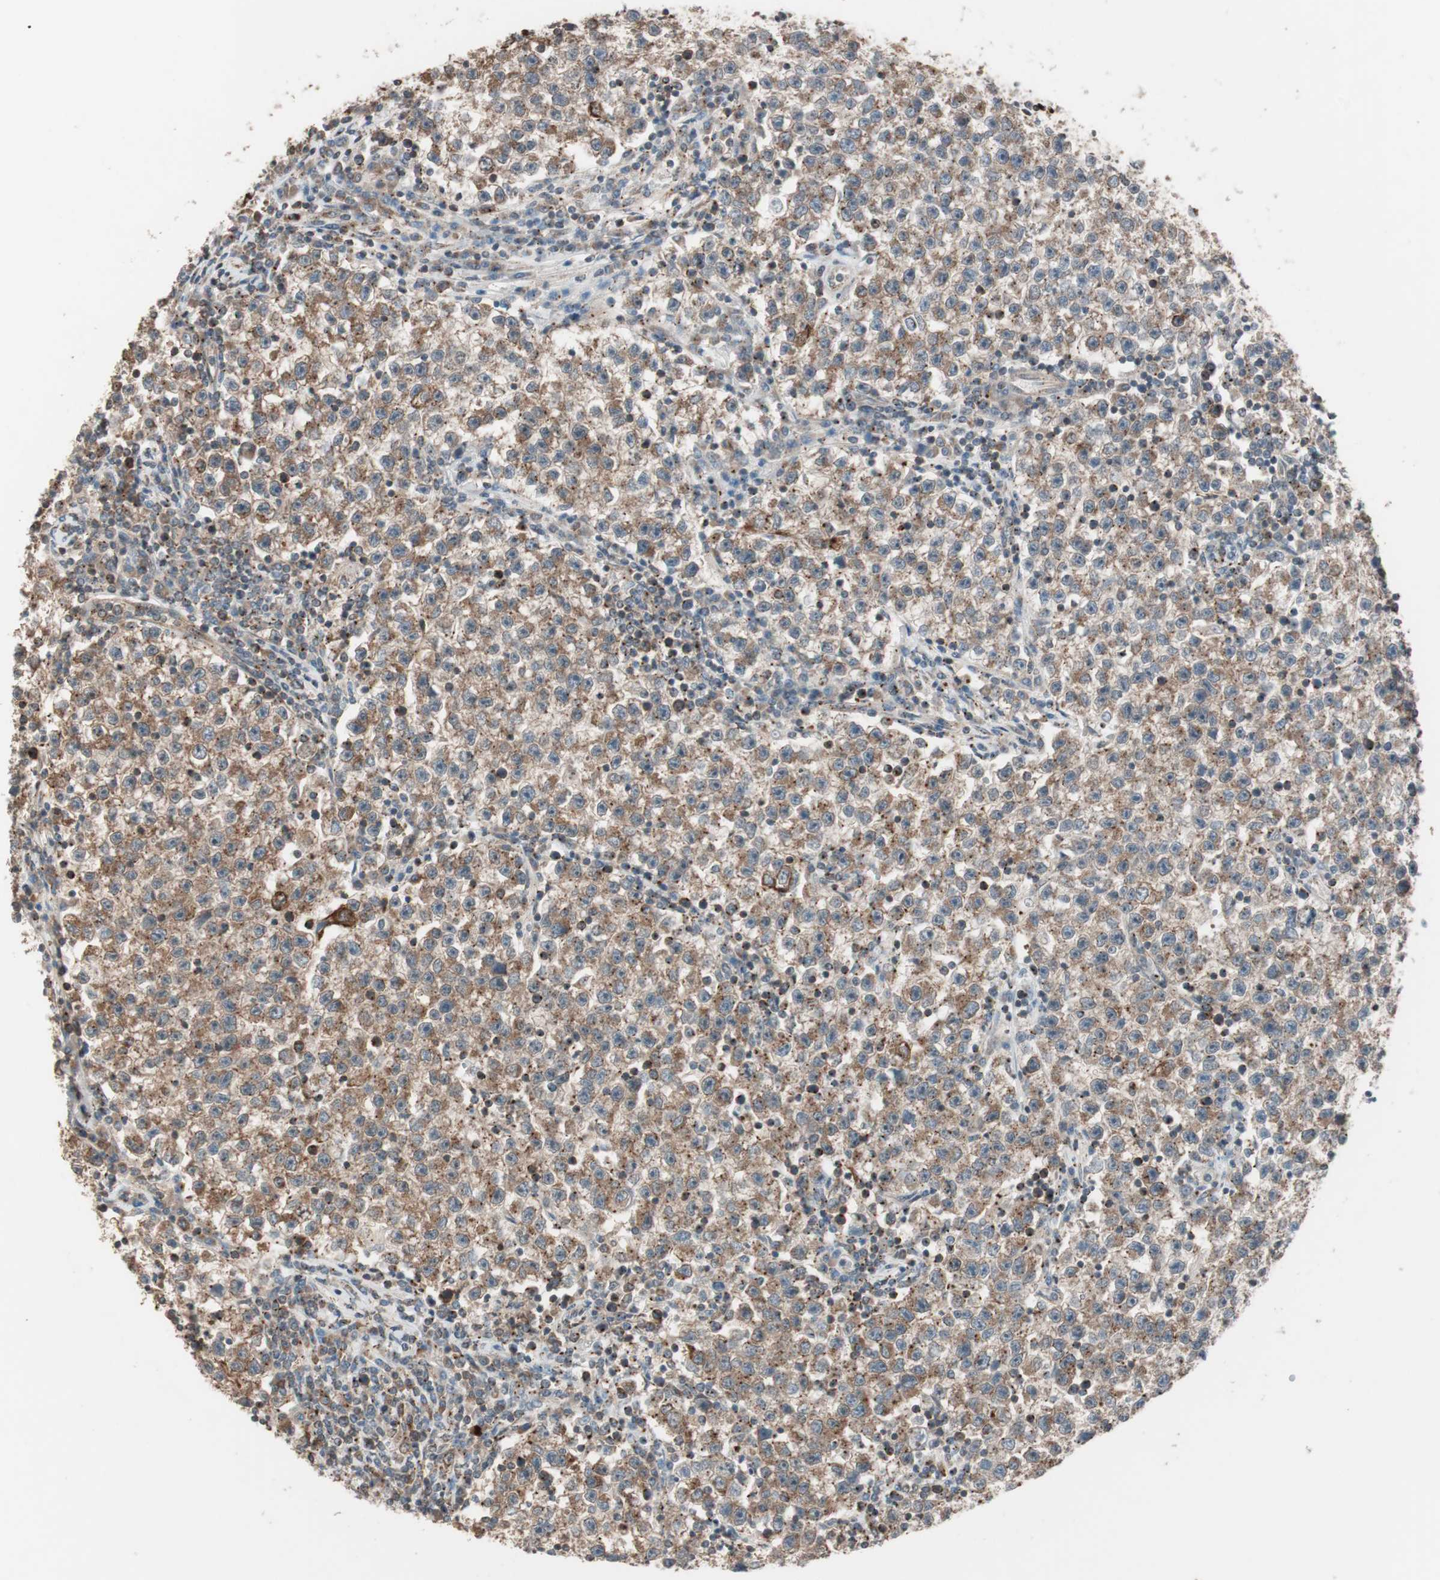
{"staining": {"intensity": "moderate", "quantity": ">75%", "location": "cytoplasmic/membranous"}, "tissue": "testis cancer", "cell_type": "Tumor cells", "image_type": "cancer", "snomed": [{"axis": "morphology", "description": "Seminoma, NOS"}, {"axis": "topography", "description": "Testis"}], "caption": "Immunohistochemical staining of human testis seminoma demonstrates medium levels of moderate cytoplasmic/membranous staining in about >75% of tumor cells.", "gene": "FBXO5", "patient": {"sex": "male", "age": 22}}